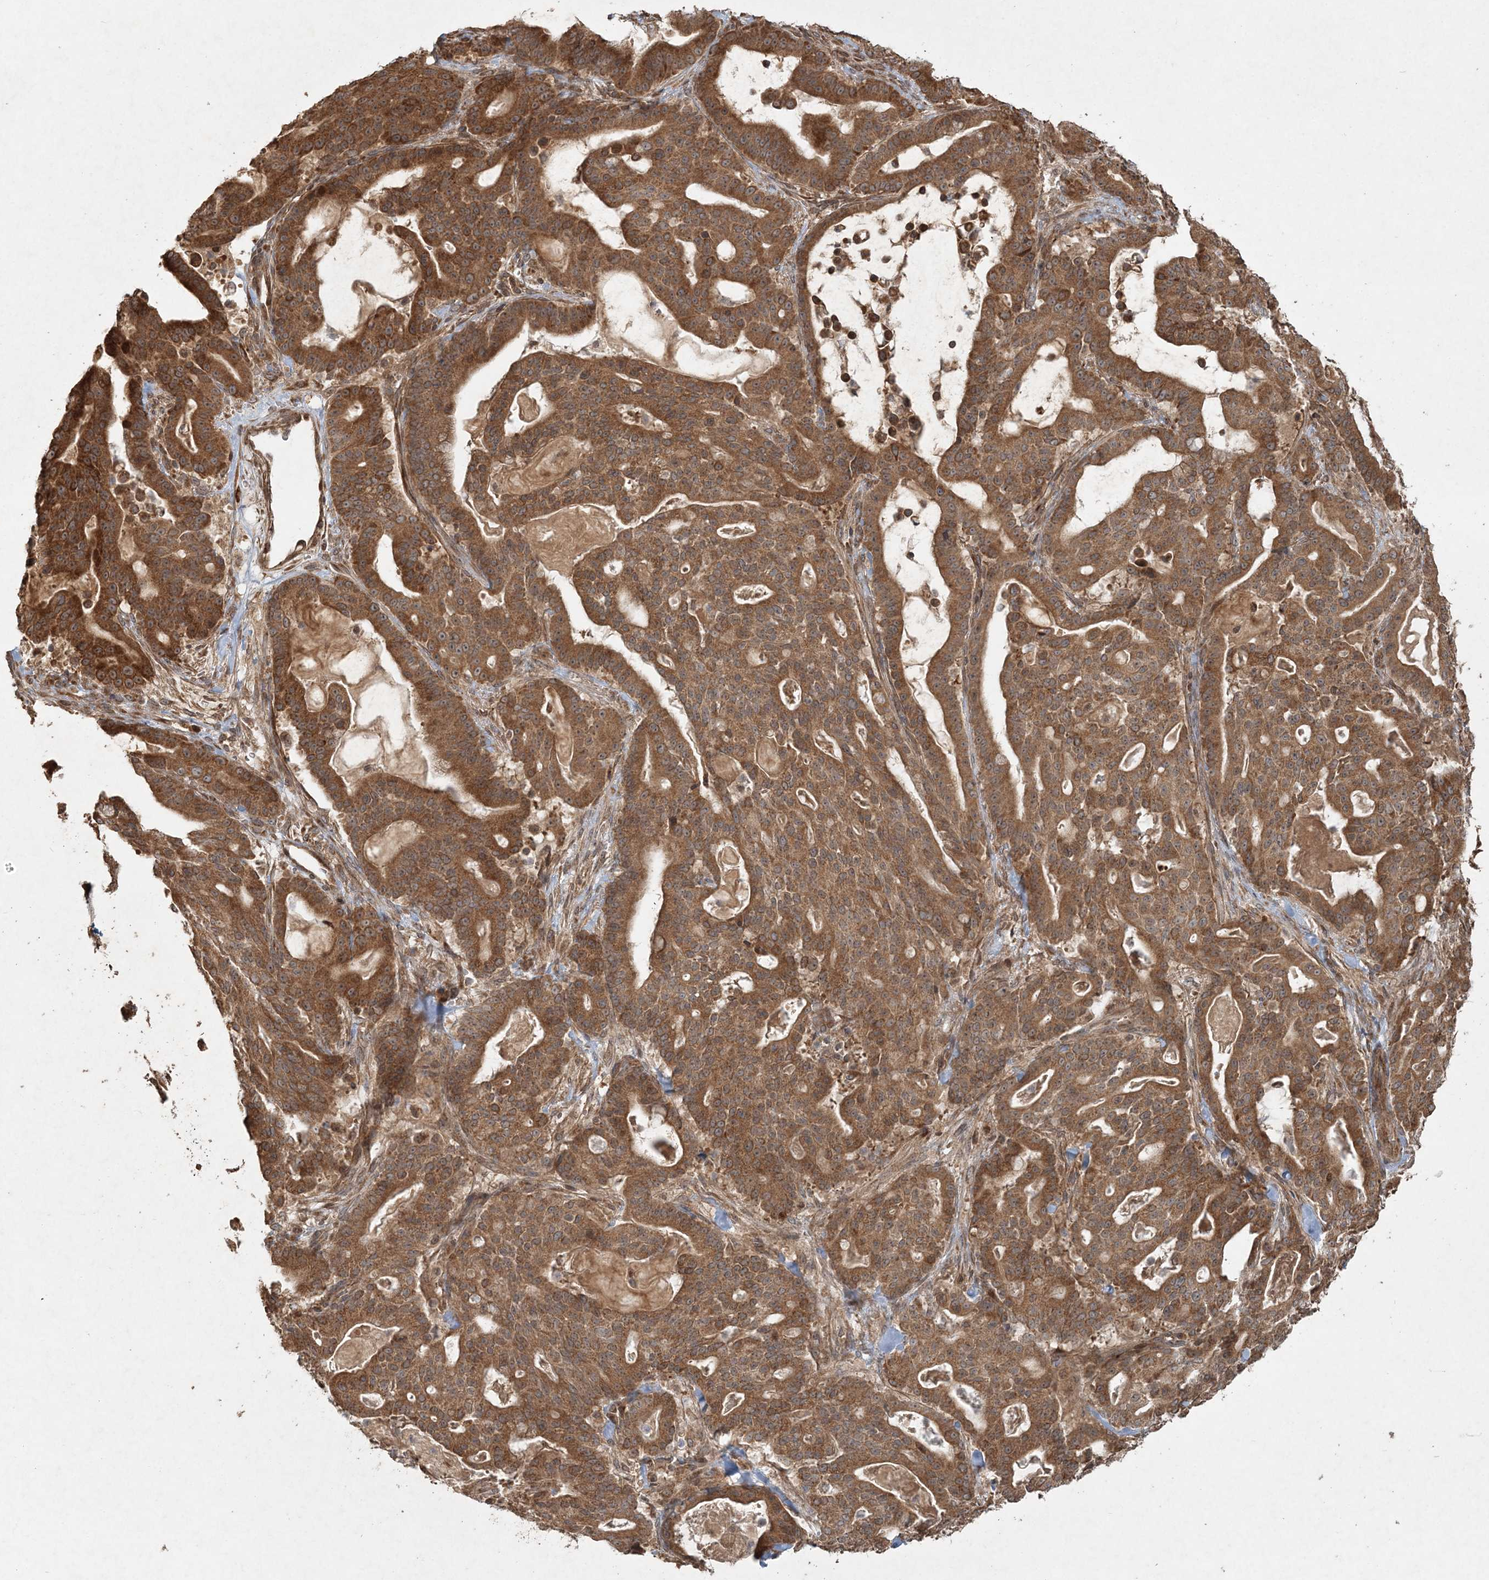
{"staining": {"intensity": "moderate", "quantity": ">75%", "location": "cytoplasmic/membranous"}, "tissue": "pancreatic cancer", "cell_type": "Tumor cells", "image_type": "cancer", "snomed": [{"axis": "morphology", "description": "Adenocarcinoma, NOS"}, {"axis": "topography", "description": "Pancreas"}], "caption": "Protein expression analysis of human pancreatic cancer reveals moderate cytoplasmic/membranous expression in approximately >75% of tumor cells.", "gene": "ANAPC16", "patient": {"sex": "male", "age": 63}}